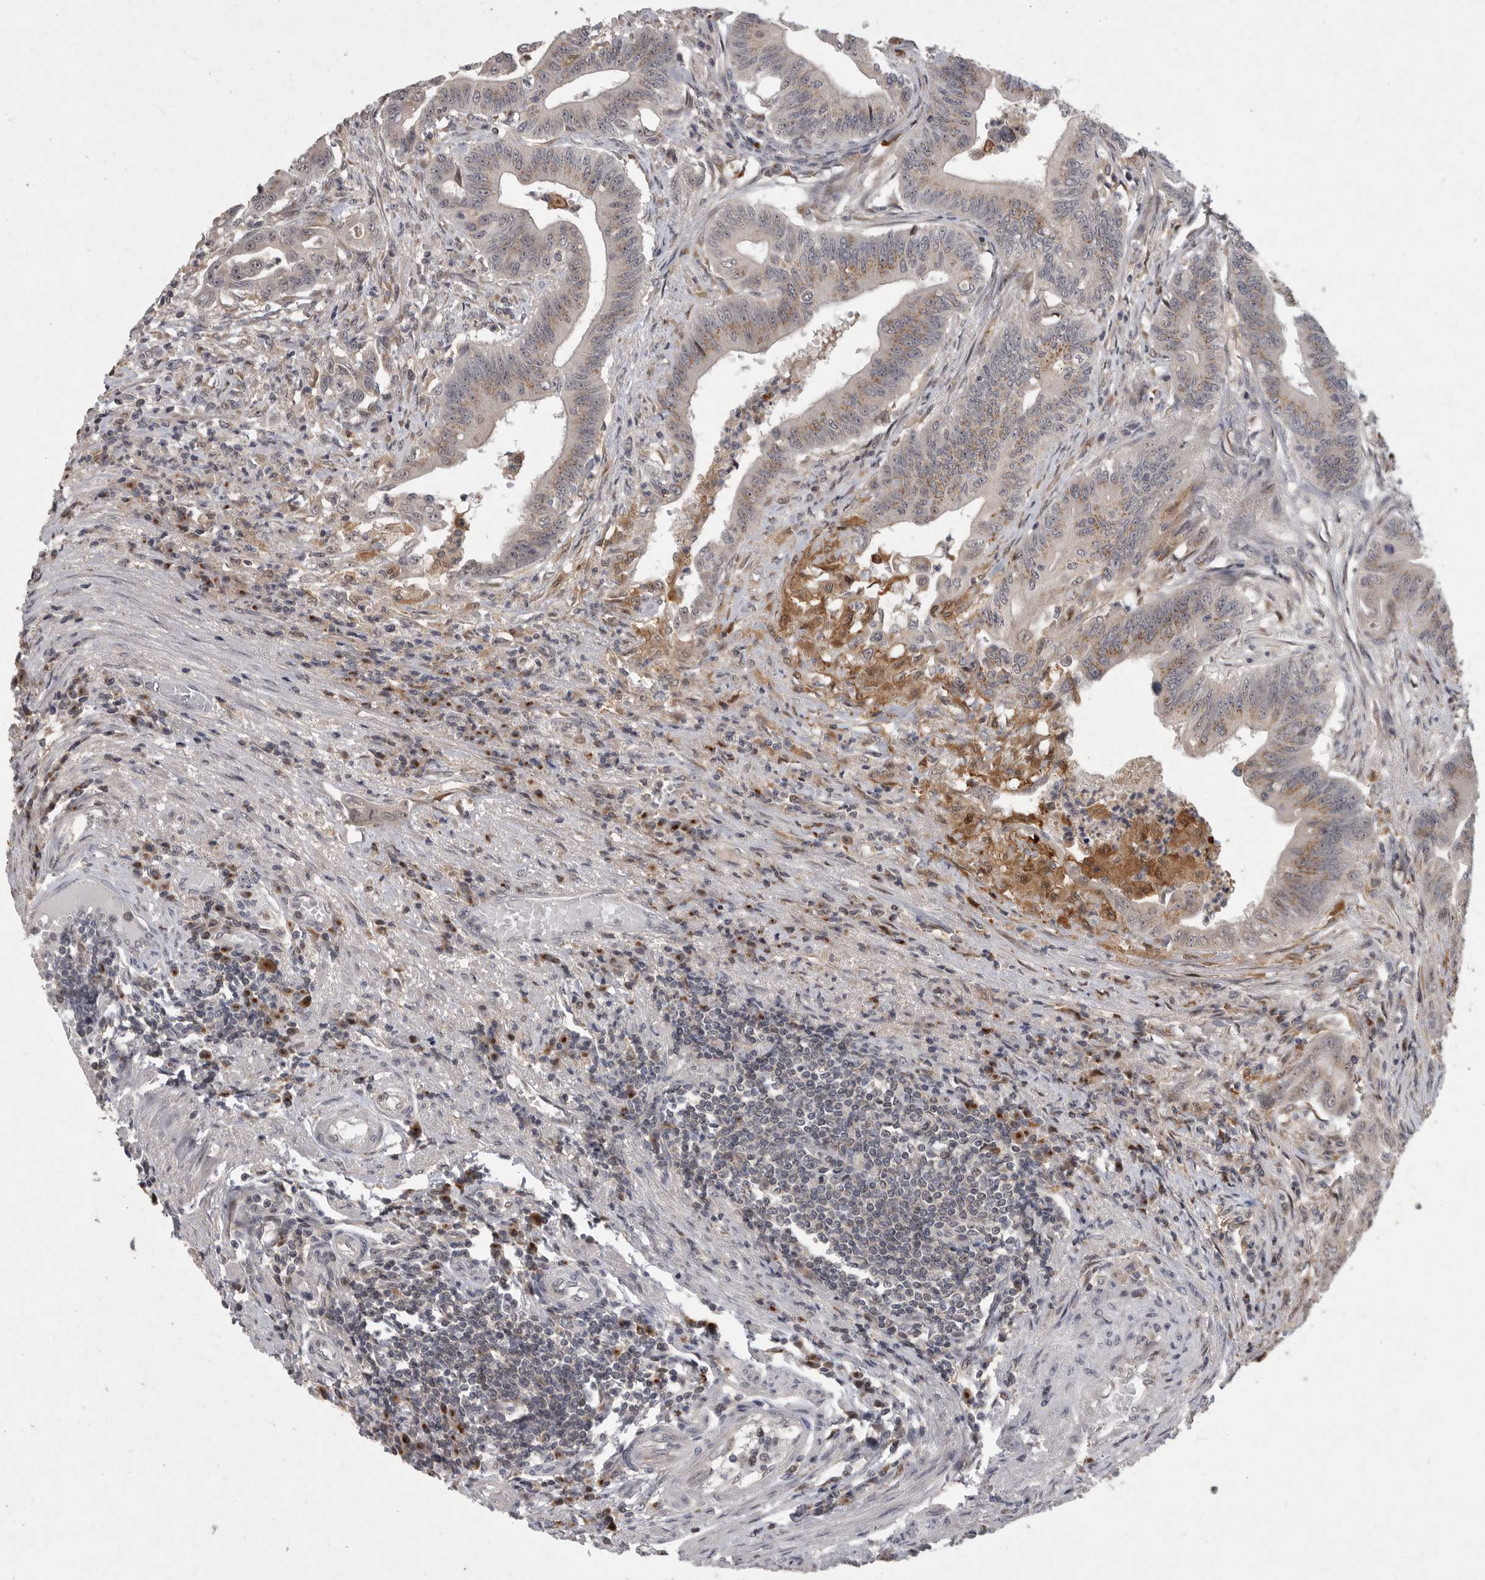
{"staining": {"intensity": "moderate", "quantity": ">75%", "location": "cytoplasmic/membranous"}, "tissue": "colorectal cancer", "cell_type": "Tumor cells", "image_type": "cancer", "snomed": [{"axis": "morphology", "description": "Adenoma, NOS"}, {"axis": "morphology", "description": "Adenocarcinoma, NOS"}, {"axis": "topography", "description": "Colon"}], "caption": "Immunohistochemical staining of colorectal adenocarcinoma reveals medium levels of moderate cytoplasmic/membranous protein positivity in about >75% of tumor cells.", "gene": "MAN2A1", "patient": {"sex": "male", "age": 79}}